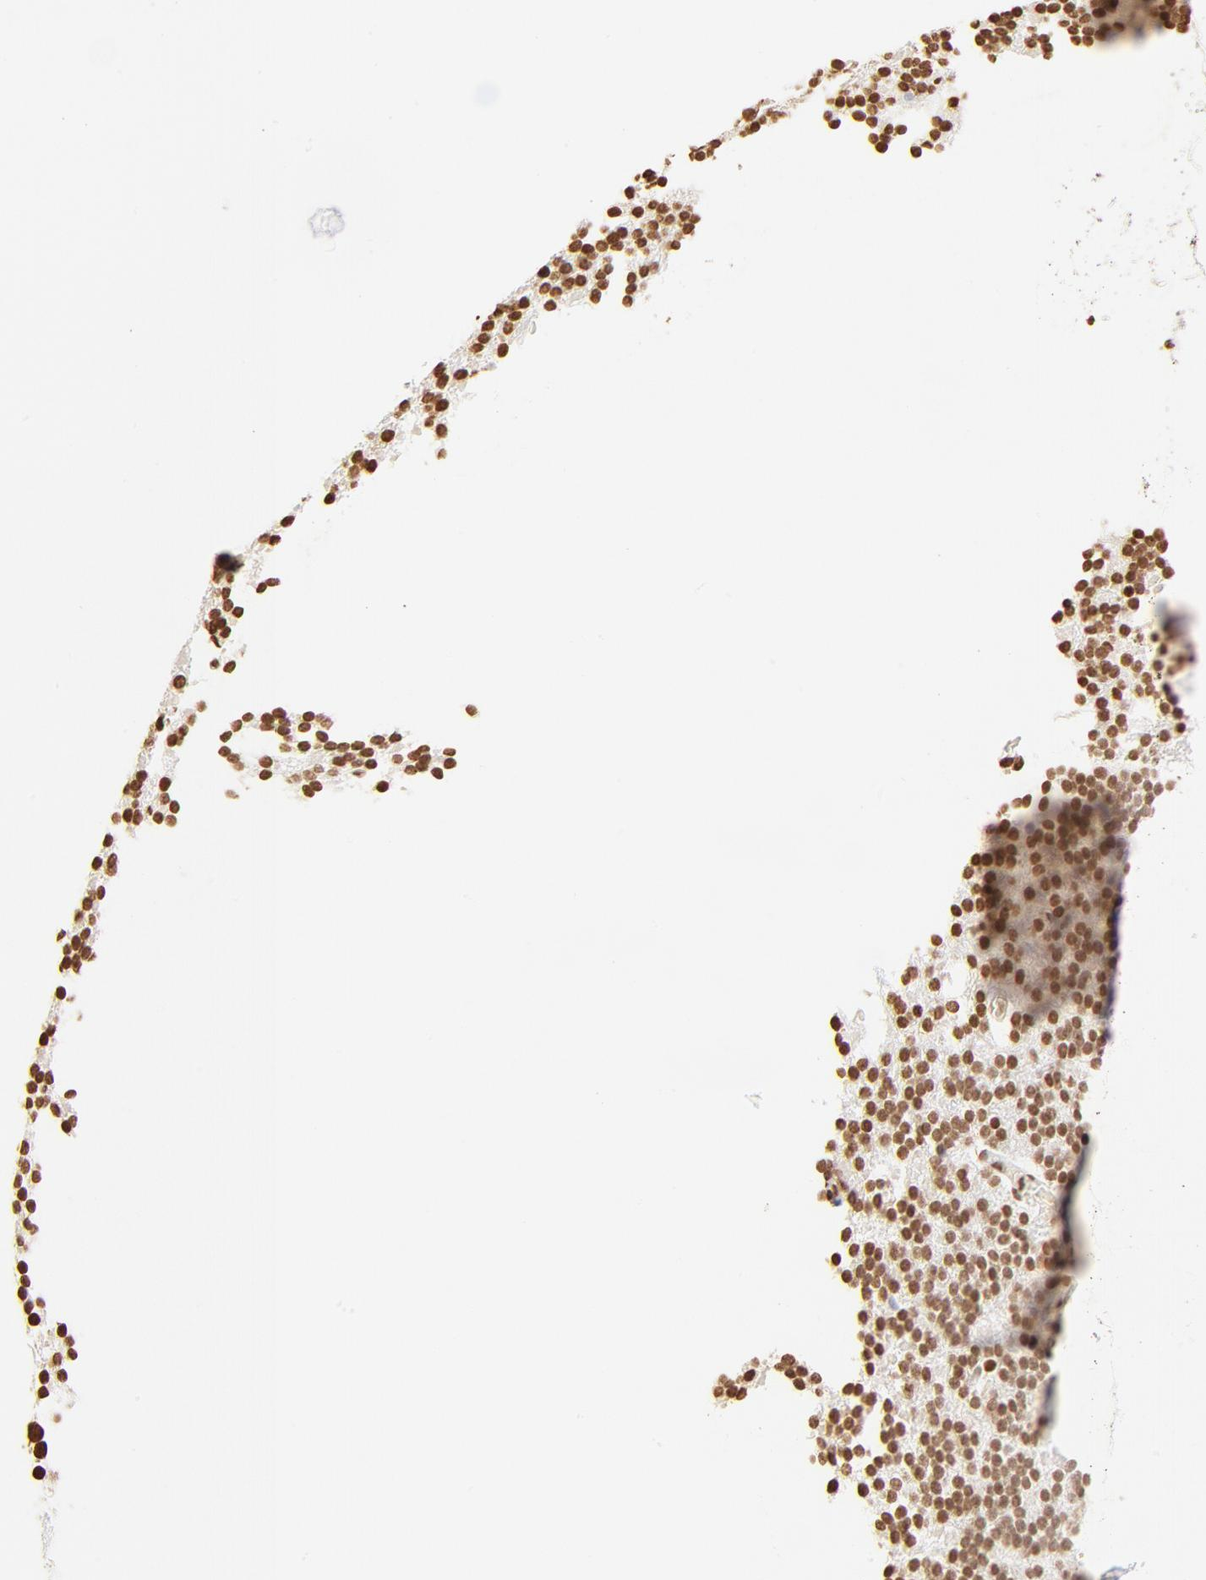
{"staining": {"intensity": "moderate", "quantity": "25%-75%", "location": "nuclear"}, "tissue": "cerebellum", "cell_type": "Cells in granular layer", "image_type": "normal", "snomed": [{"axis": "morphology", "description": "Normal tissue, NOS"}, {"axis": "topography", "description": "Cerebellum"}], "caption": "The photomicrograph demonstrates immunohistochemical staining of normal cerebellum. There is moderate nuclear positivity is appreciated in about 25%-75% of cells in granular layer.", "gene": "ZNF540", "patient": {"sex": "female", "age": 19}}